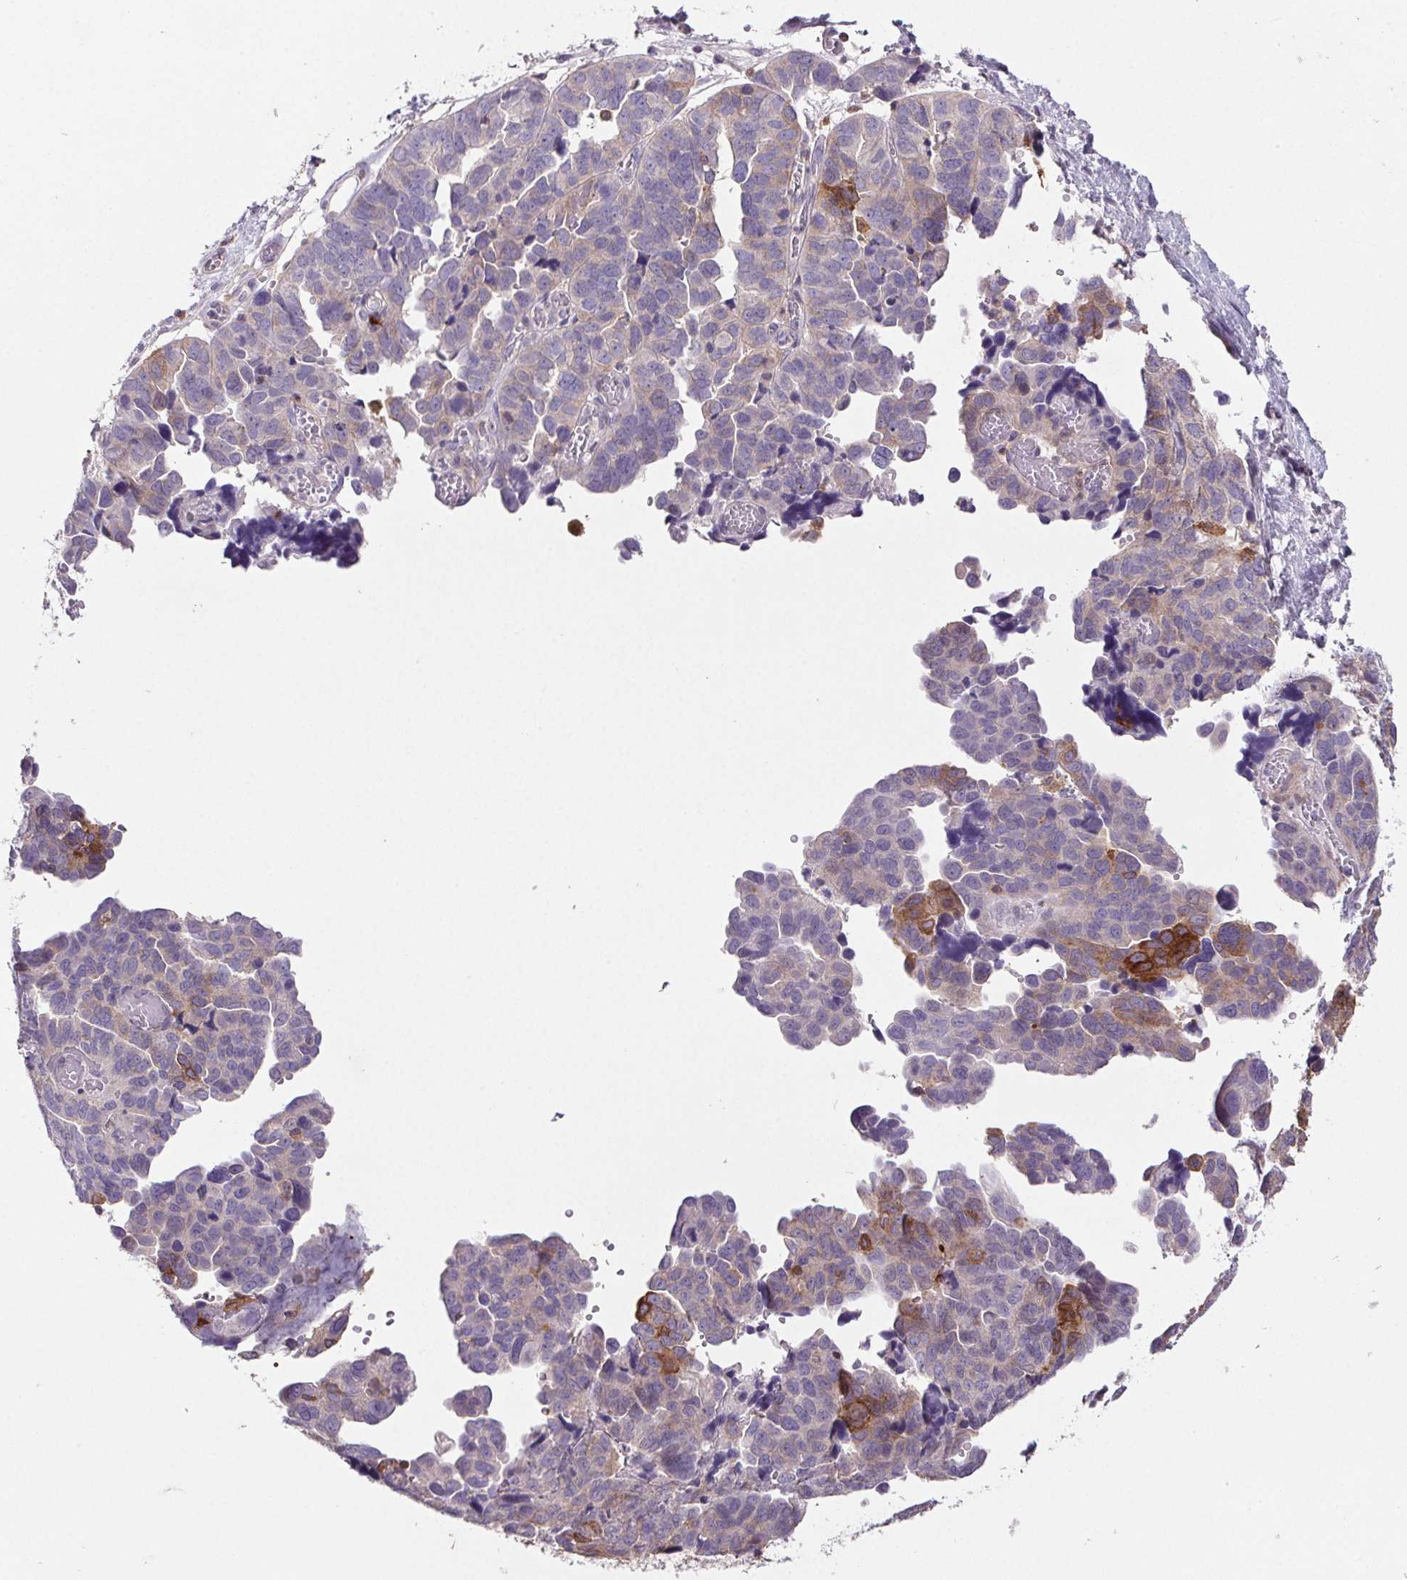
{"staining": {"intensity": "strong", "quantity": "<25%", "location": "cytoplasmic/membranous"}, "tissue": "ovarian cancer", "cell_type": "Tumor cells", "image_type": "cancer", "snomed": [{"axis": "morphology", "description": "Cystadenocarcinoma, serous, NOS"}, {"axis": "topography", "description": "Ovary"}], "caption": "High-magnification brightfield microscopy of serous cystadenocarcinoma (ovarian) stained with DAB (3,3'-diaminobenzidine) (brown) and counterstained with hematoxylin (blue). tumor cells exhibit strong cytoplasmic/membranous positivity is appreciated in about<25% of cells. Ihc stains the protein of interest in brown and the nuclei are stained blue.", "gene": "GBP1", "patient": {"sex": "female", "age": 64}}